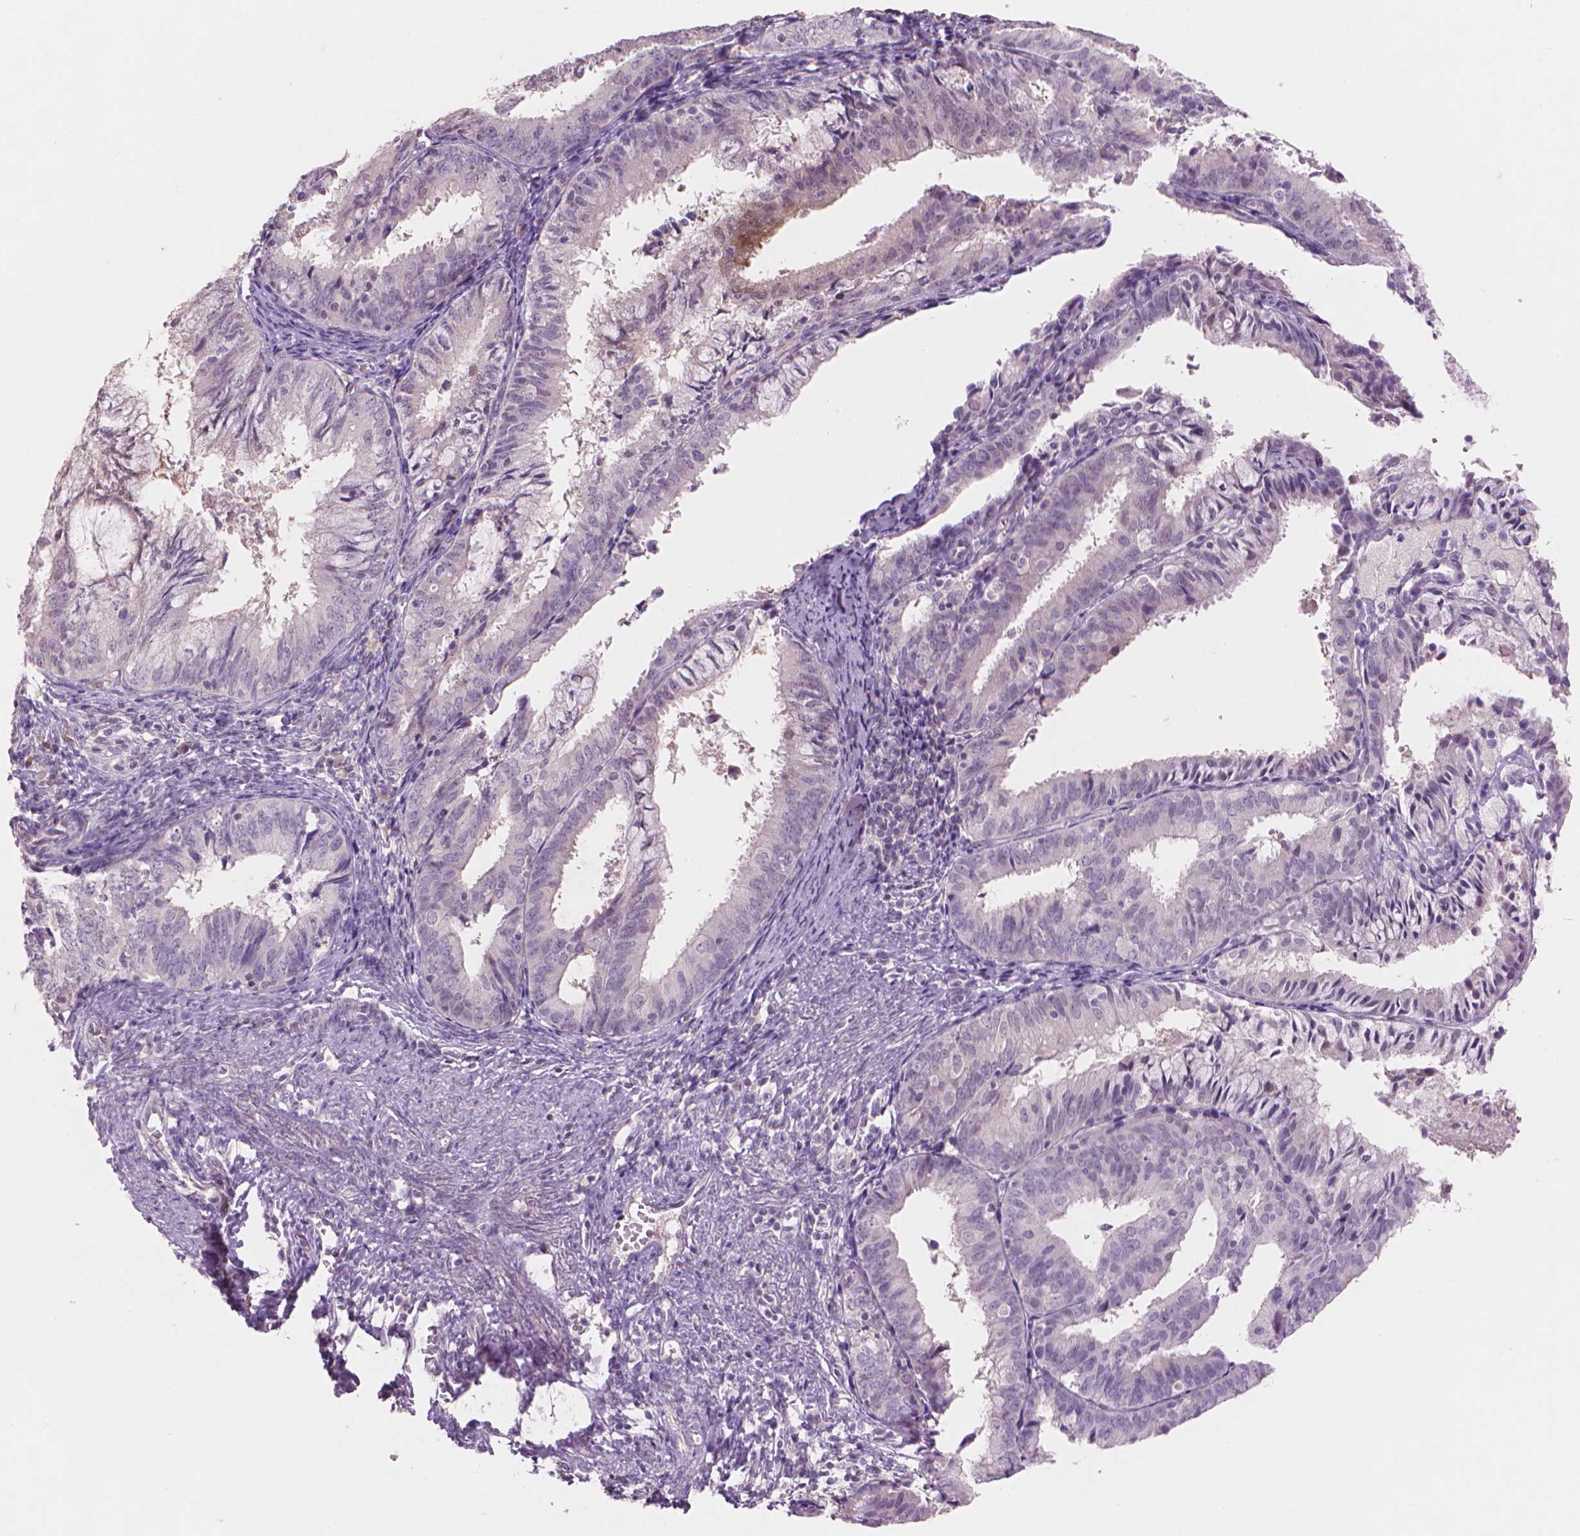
{"staining": {"intensity": "negative", "quantity": "none", "location": "none"}, "tissue": "endometrial cancer", "cell_type": "Tumor cells", "image_type": "cancer", "snomed": [{"axis": "morphology", "description": "Adenocarcinoma, NOS"}, {"axis": "topography", "description": "Endometrium"}], "caption": "This histopathology image is of endometrial cancer stained with IHC to label a protein in brown with the nuclei are counter-stained blue. There is no expression in tumor cells.", "gene": "ENO2", "patient": {"sex": "female", "age": 57}}